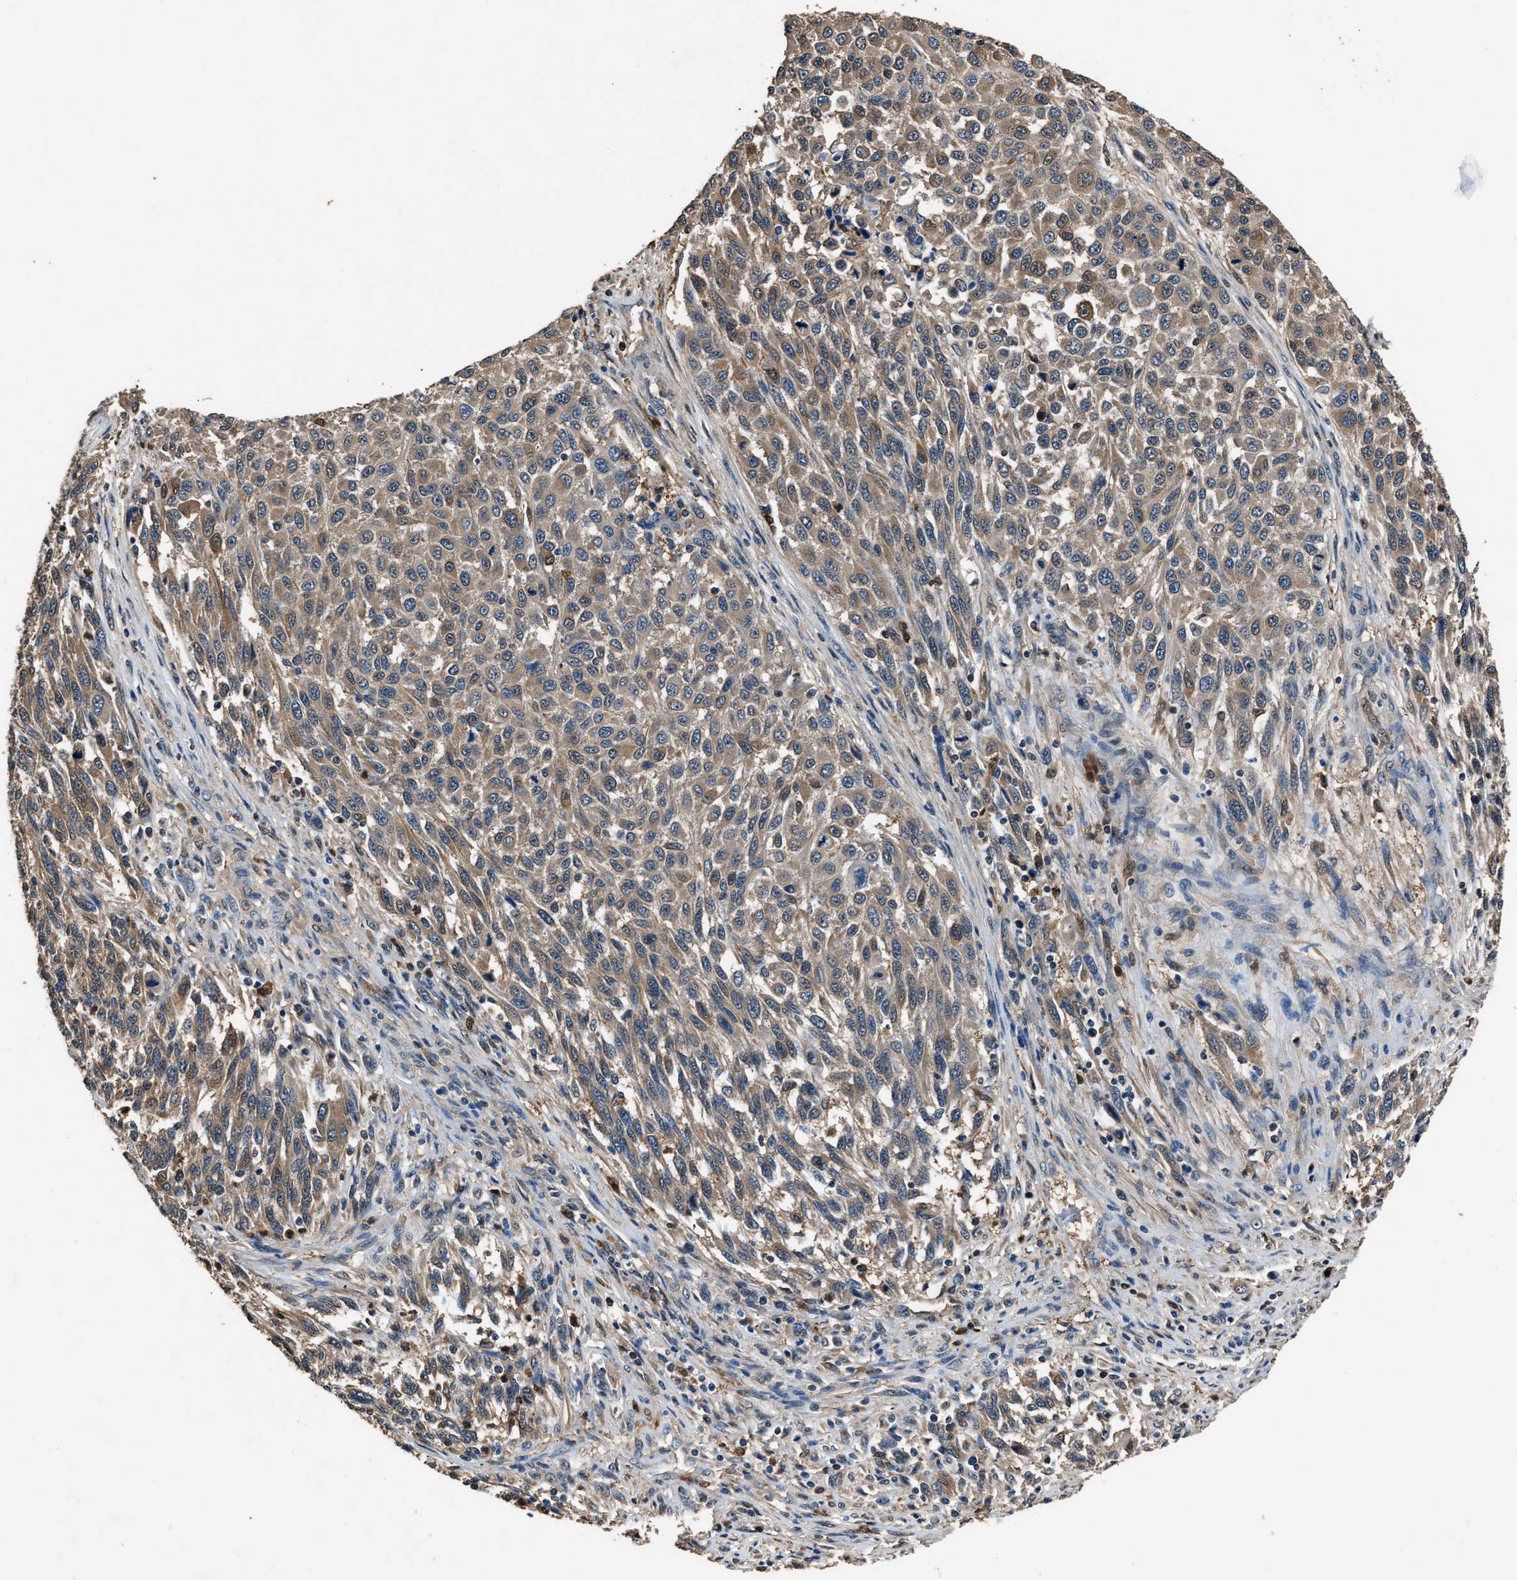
{"staining": {"intensity": "weak", "quantity": ">75%", "location": "cytoplasmic/membranous"}, "tissue": "melanoma", "cell_type": "Tumor cells", "image_type": "cancer", "snomed": [{"axis": "morphology", "description": "Malignant melanoma, Metastatic site"}, {"axis": "topography", "description": "Lymph node"}], "caption": "A brown stain highlights weak cytoplasmic/membranous staining of a protein in melanoma tumor cells. (IHC, brightfield microscopy, high magnification).", "gene": "GSTP1", "patient": {"sex": "male", "age": 61}}